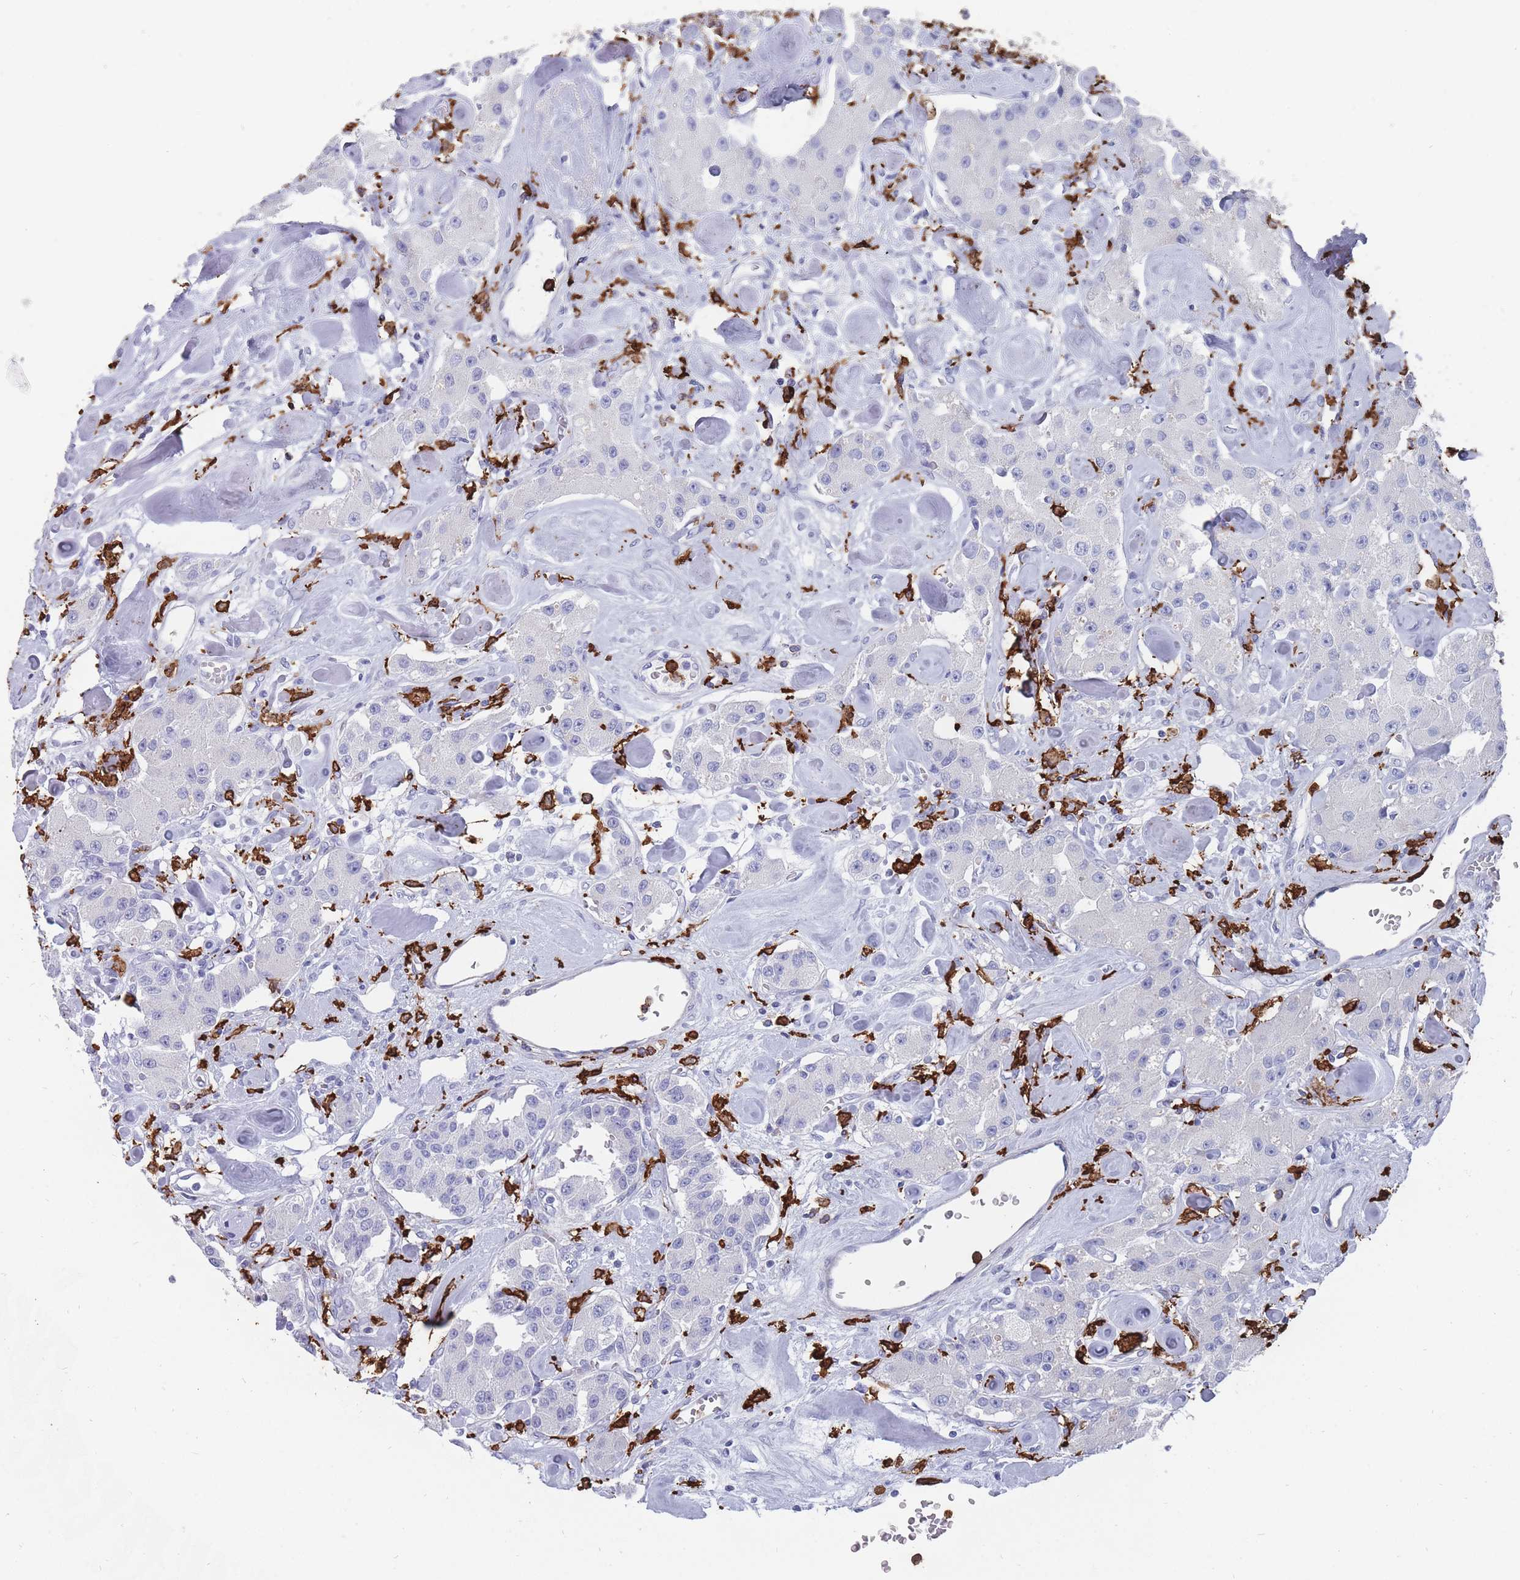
{"staining": {"intensity": "negative", "quantity": "none", "location": "none"}, "tissue": "carcinoid", "cell_type": "Tumor cells", "image_type": "cancer", "snomed": [{"axis": "morphology", "description": "Carcinoid, malignant, NOS"}, {"axis": "topography", "description": "Pancreas"}], "caption": "This is an immunohistochemistry (IHC) histopathology image of malignant carcinoid. There is no expression in tumor cells.", "gene": "AIF1", "patient": {"sex": "male", "age": 41}}